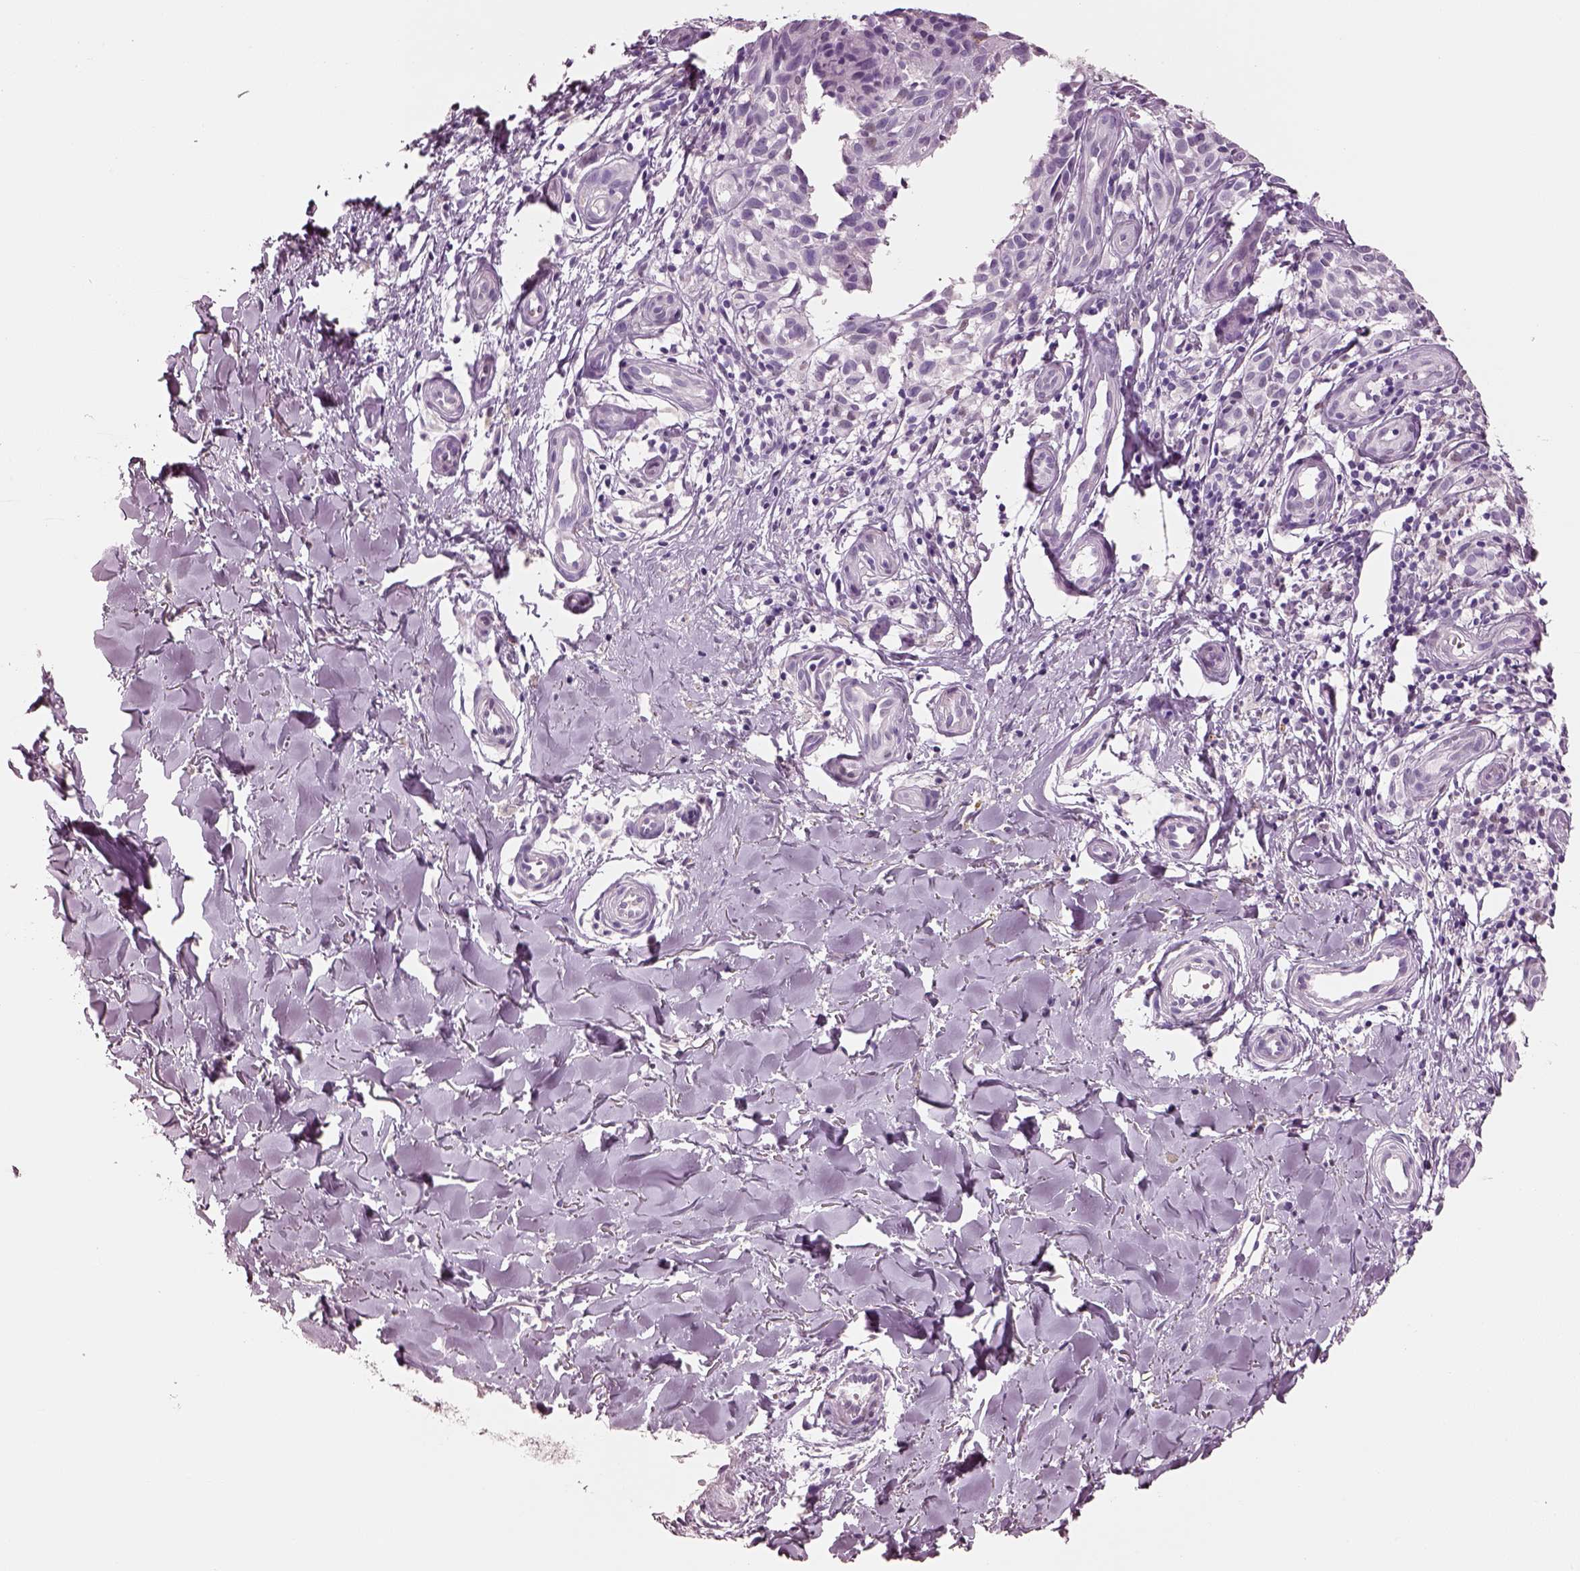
{"staining": {"intensity": "negative", "quantity": "none", "location": "none"}, "tissue": "melanoma", "cell_type": "Tumor cells", "image_type": "cancer", "snomed": [{"axis": "morphology", "description": "Malignant melanoma, NOS"}, {"axis": "topography", "description": "Skin"}], "caption": "DAB (3,3'-diaminobenzidine) immunohistochemical staining of melanoma demonstrates no significant expression in tumor cells.", "gene": "ELSPBP1", "patient": {"sex": "female", "age": 53}}